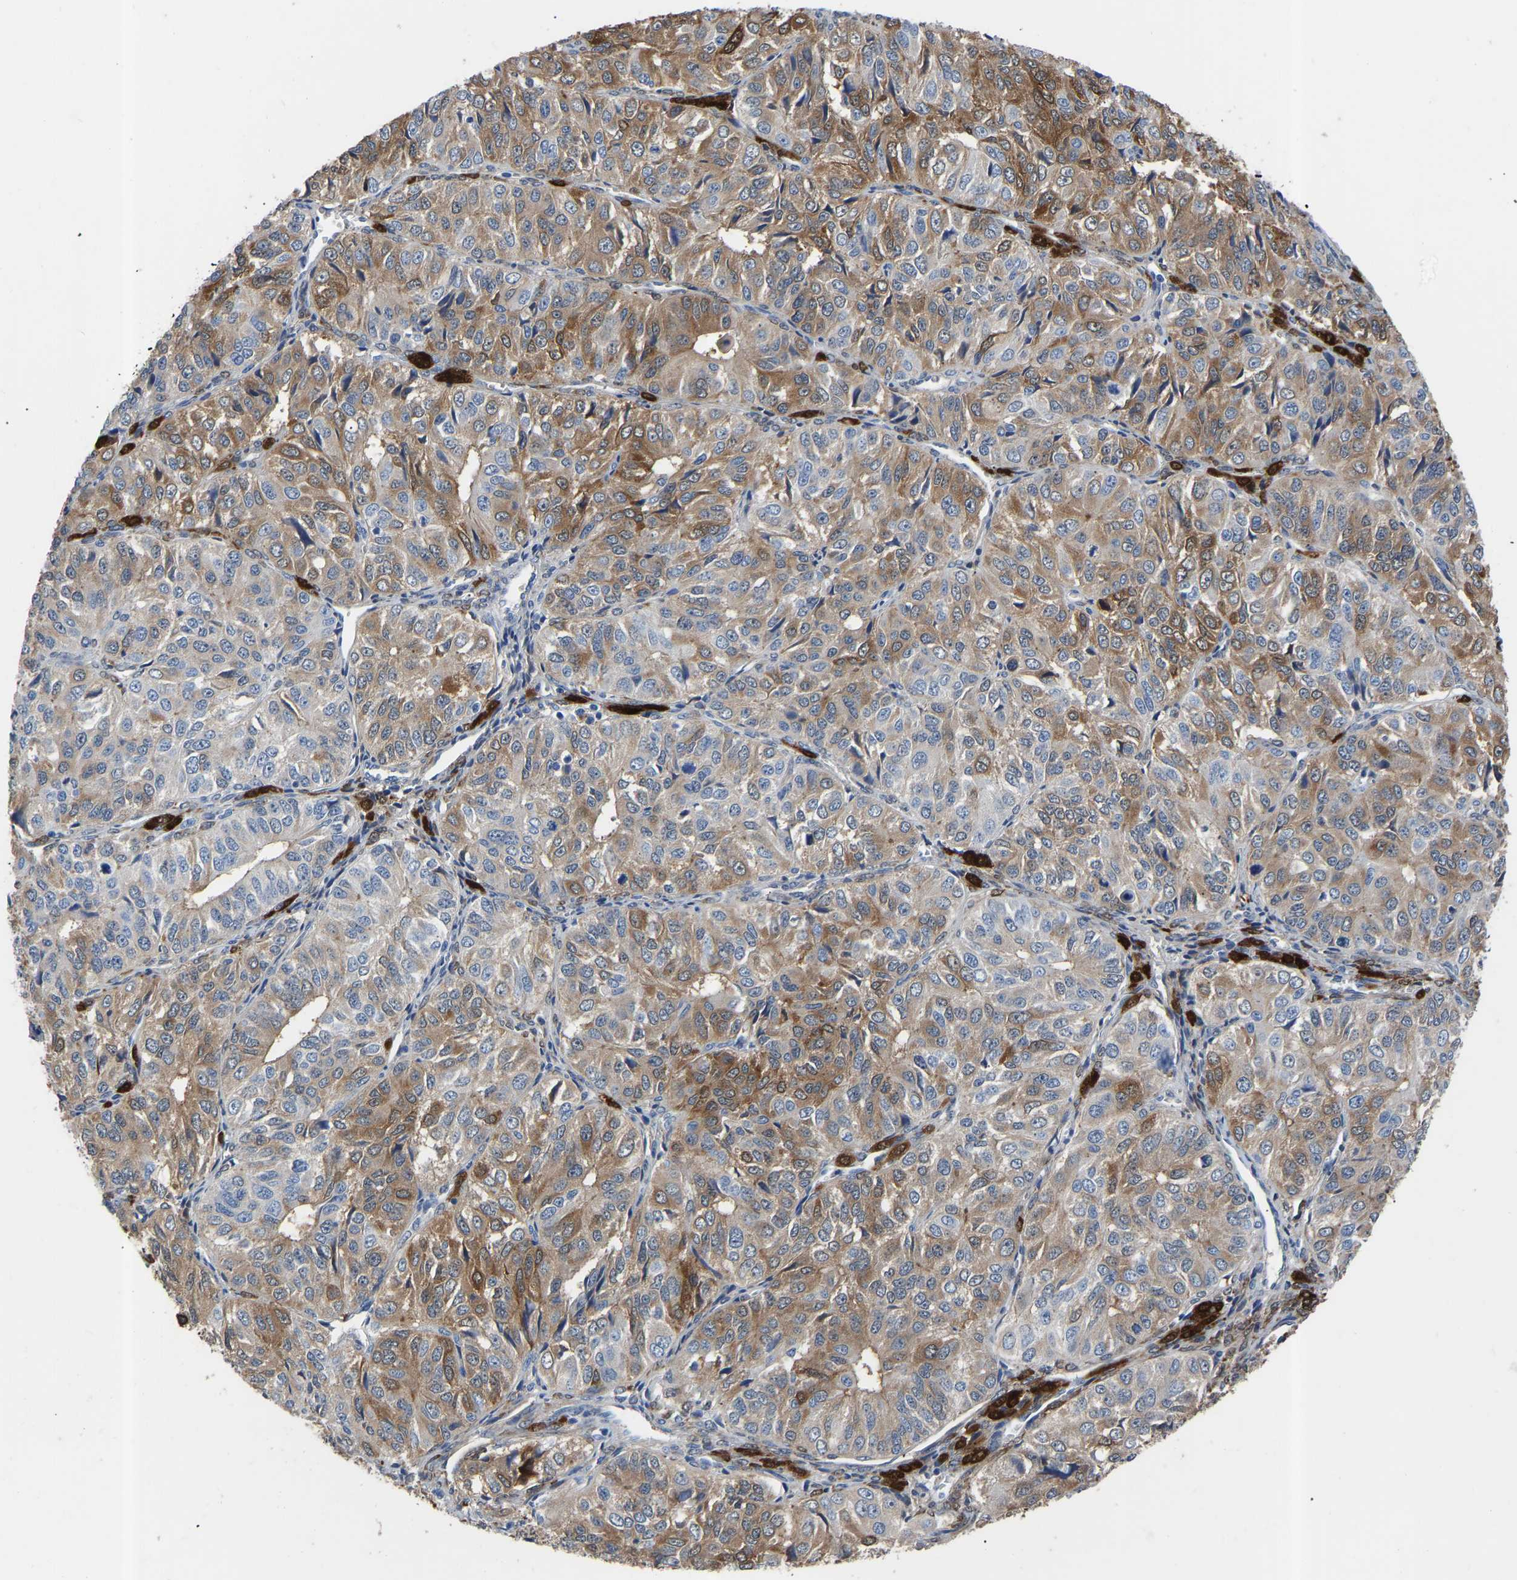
{"staining": {"intensity": "moderate", "quantity": ">75%", "location": "cytoplasmic/membranous"}, "tissue": "ovarian cancer", "cell_type": "Tumor cells", "image_type": "cancer", "snomed": [{"axis": "morphology", "description": "Carcinoma, endometroid"}, {"axis": "topography", "description": "Ovary"}], "caption": "Protein expression analysis of ovarian cancer reveals moderate cytoplasmic/membranous expression in about >75% of tumor cells.", "gene": "RBP1", "patient": {"sex": "female", "age": 51}}